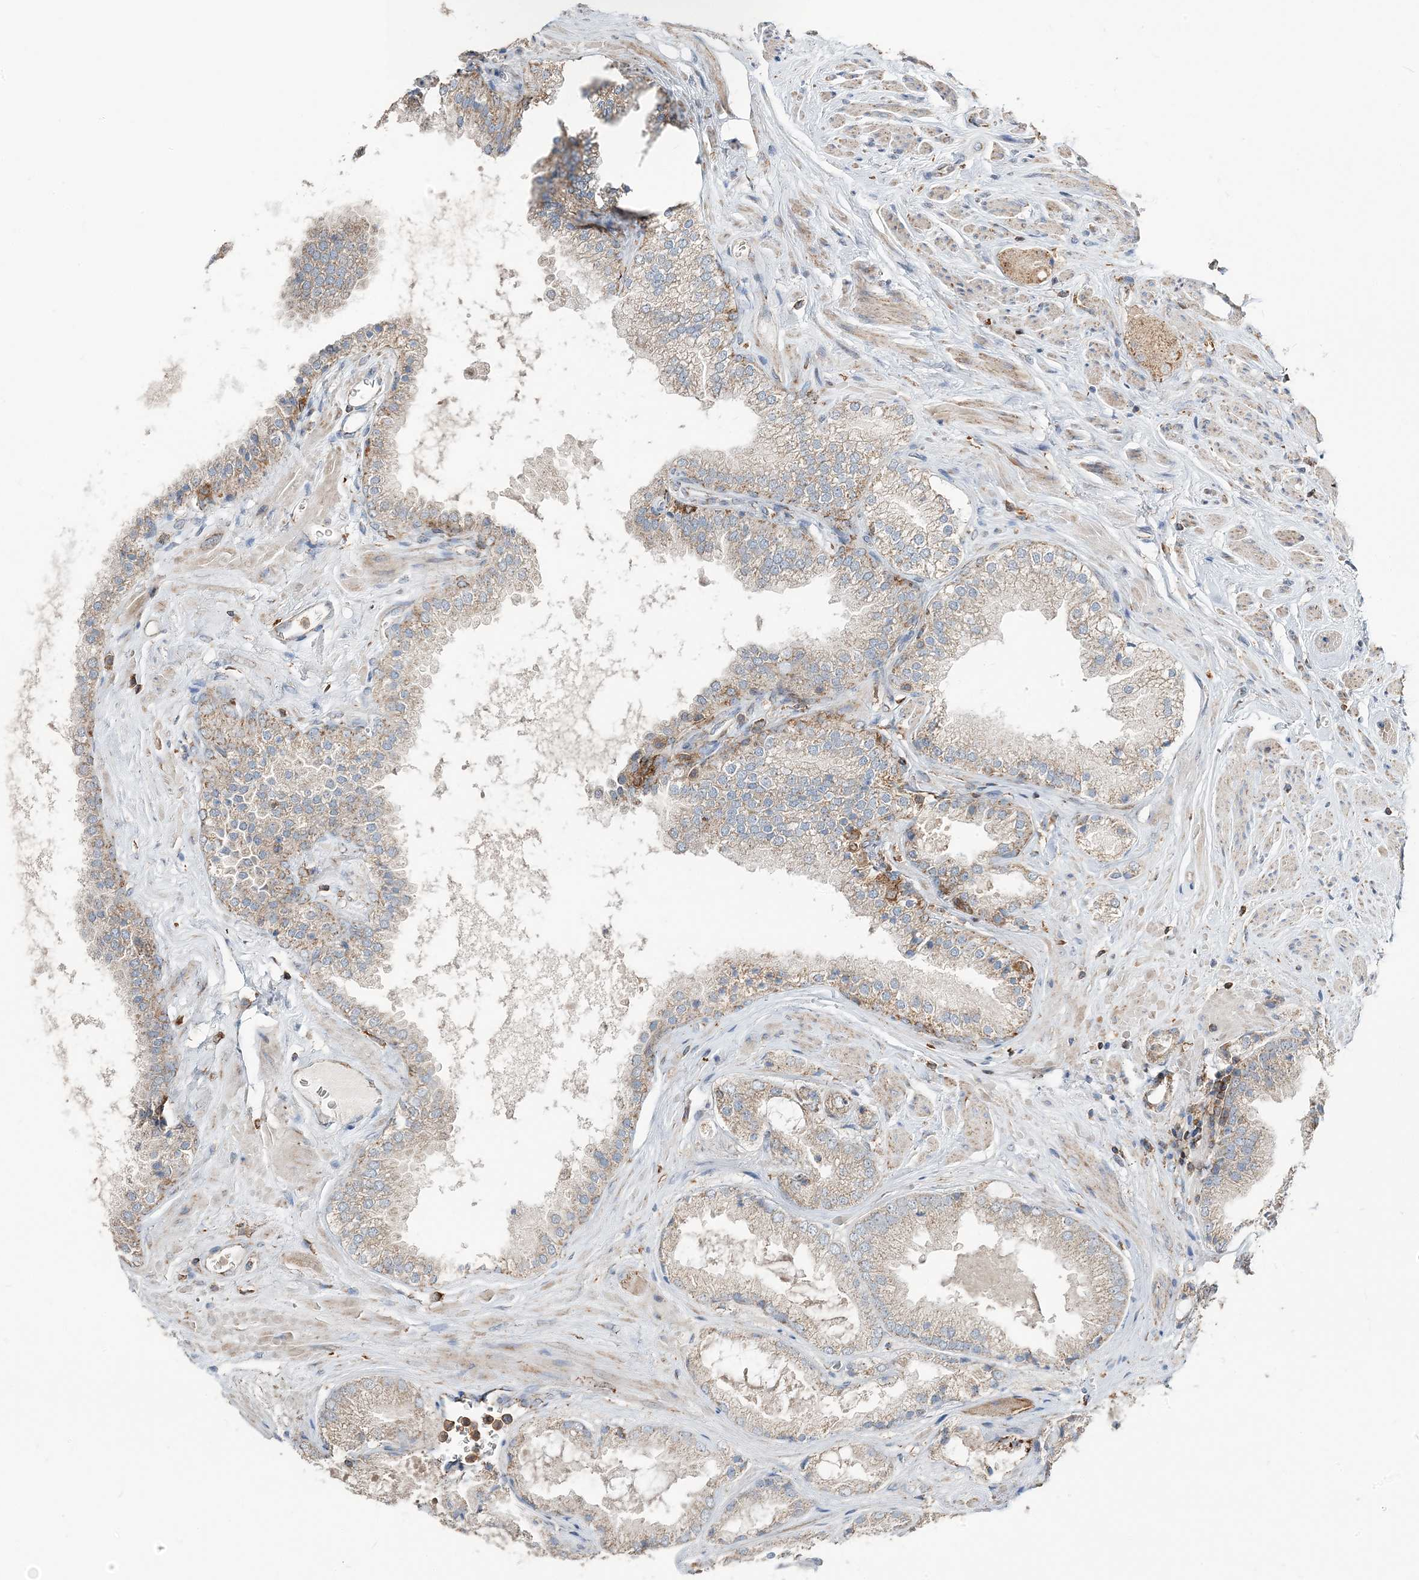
{"staining": {"intensity": "weak", "quantity": "25%-75%", "location": "cytoplasmic/membranous"}, "tissue": "prostate cancer", "cell_type": "Tumor cells", "image_type": "cancer", "snomed": [{"axis": "morphology", "description": "Adenocarcinoma, High grade"}, {"axis": "topography", "description": "Prostate"}], "caption": "Immunohistochemistry (IHC) staining of prostate adenocarcinoma (high-grade), which exhibits low levels of weak cytoplasmic/membranous positivity in approximately 25%-75% of tumor cells indicating weak cytoplasmic/membranous protein positivity. The staining was performed using DAB (brown) for protein detection and nuclei were counterstained in hematoxylin (blue).", "gene": "TMLHE", "patient": {"sex": "male", "age": 58}}